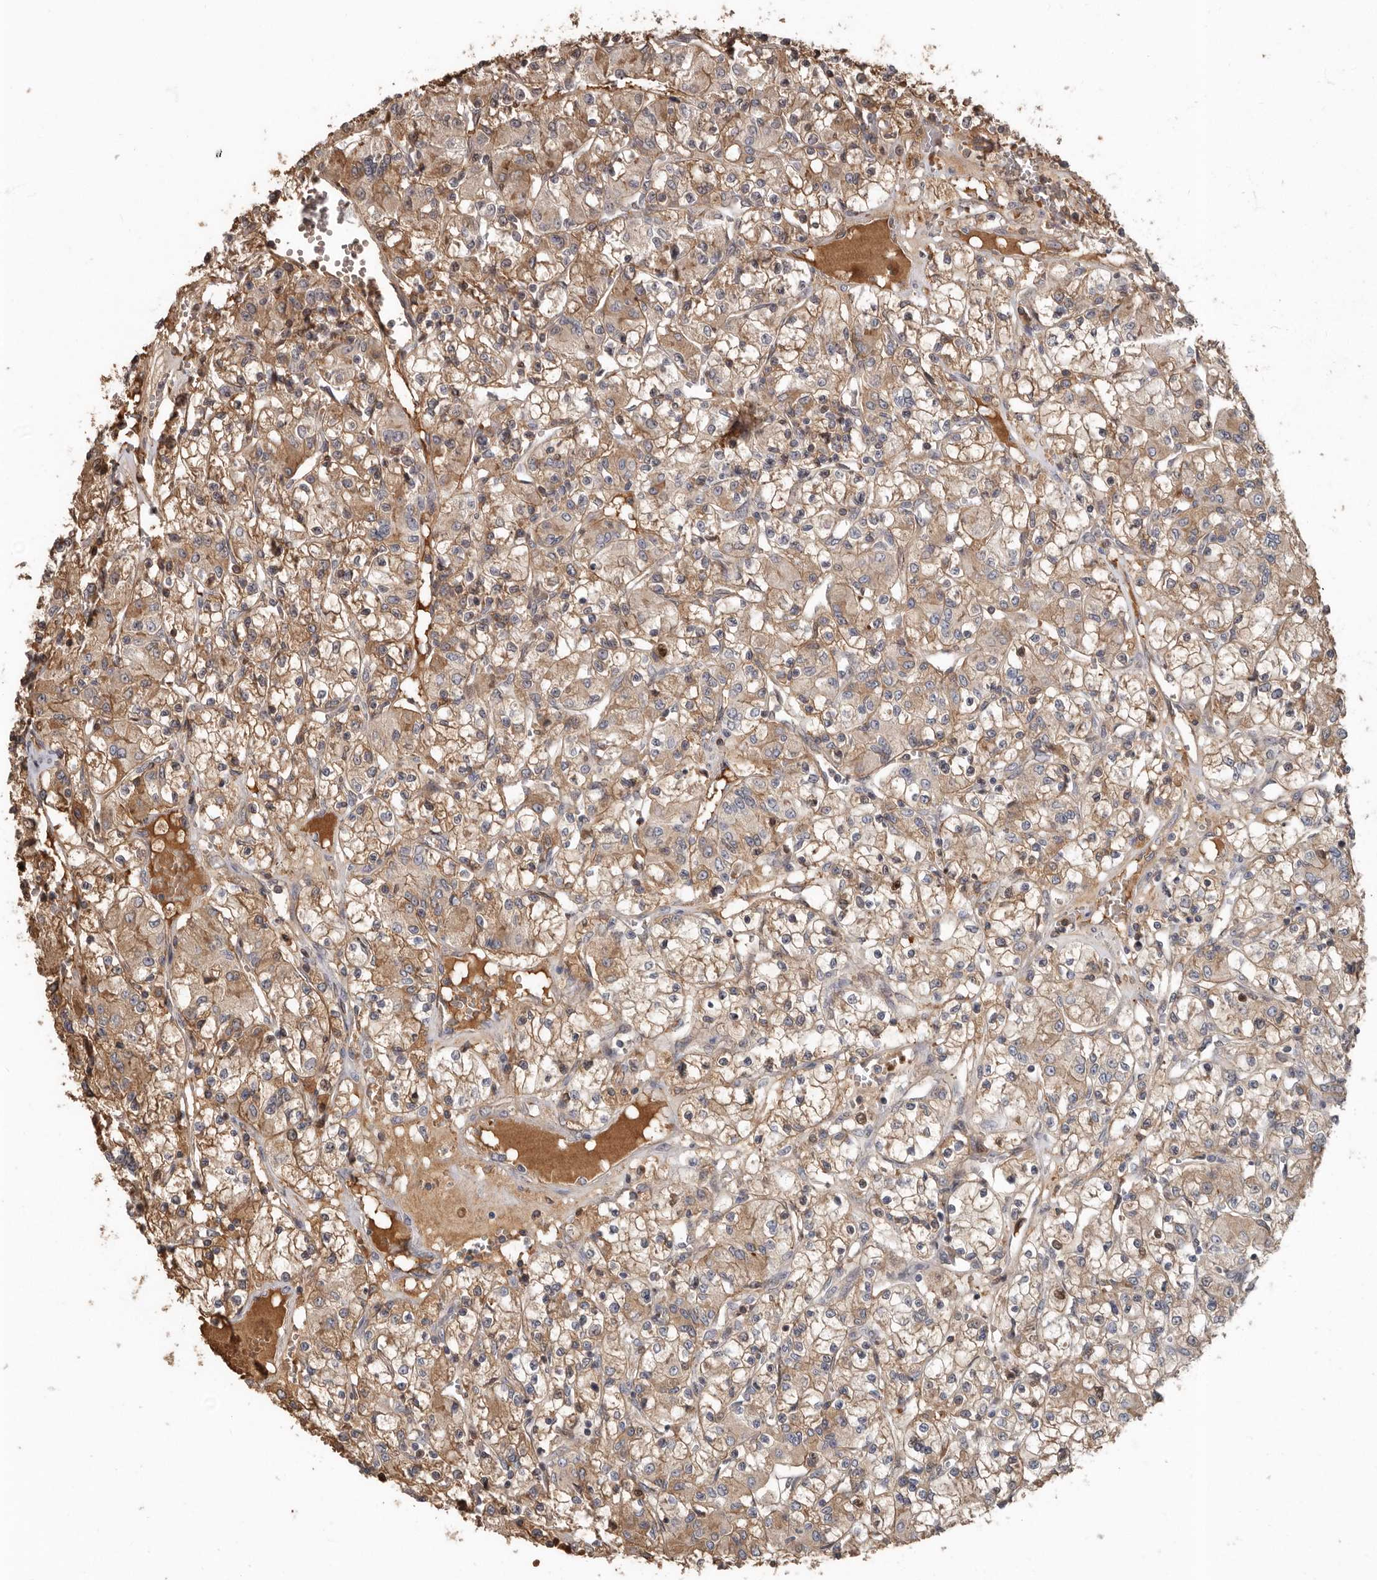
{"staining": {"intensity": "weak", "quantity": ">75%", "location": "cytoplasmic/membranous,nuclear"}, "tissue": "renal cancer", "cell_type": "Tumor cells", "image_type": "cancer", "snomed": [{"axis": "morphology", "description": "Adenocarcinoma, NOS"}, {"axis": "topography", "description": "Kidney"}], "caption": "Renal cancer stained for a protein demonstrates weak cytoplasmic/membranous and nuclear positivity in tumor cells. (DAB = brown stain, brightfield microscopy at high magnification).", "gene": "LRGUK", "patient": {"sex": "female", "age": 59}}